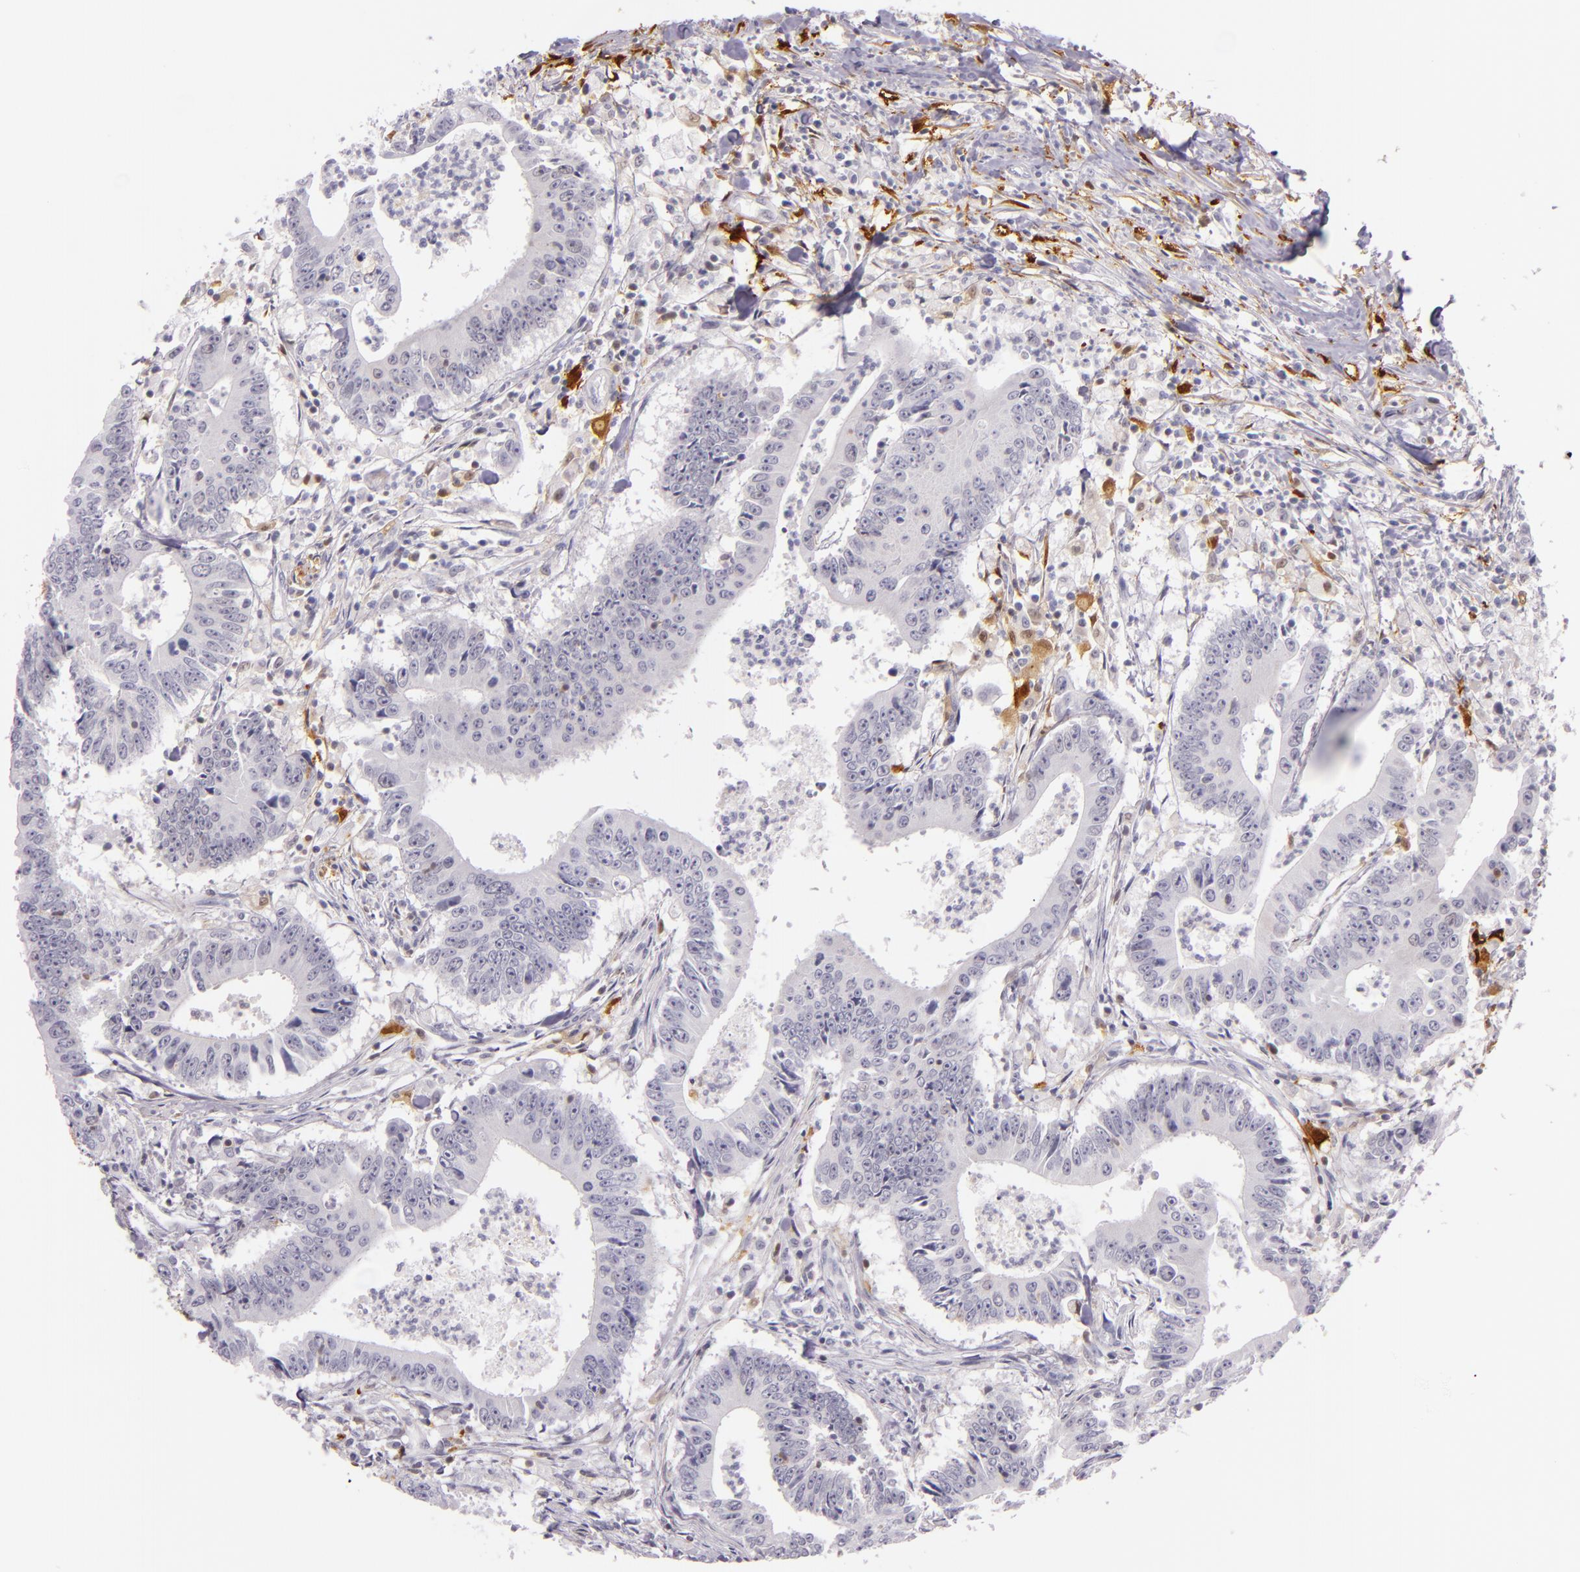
{"staining": {"intensity": "negative", "quantity": "none", "location": "none"}, "tissue": "colorectal cancer", "cell_type": "Tumor cells", "image_type": "cancer", "snomed": [{"axis": "morphology", "description": "Adenocarcinoma, NOS"}, {"axis": "topography", "description": "Colon"}], "caption": "This is an immunohistochemistry (IHC) photomicrograph of human colorectal cancer (adenocarcinoma). There is no expression in tumor cells.", "gene": "MT1A", "patient": {"sex": "male", "age": 55}}